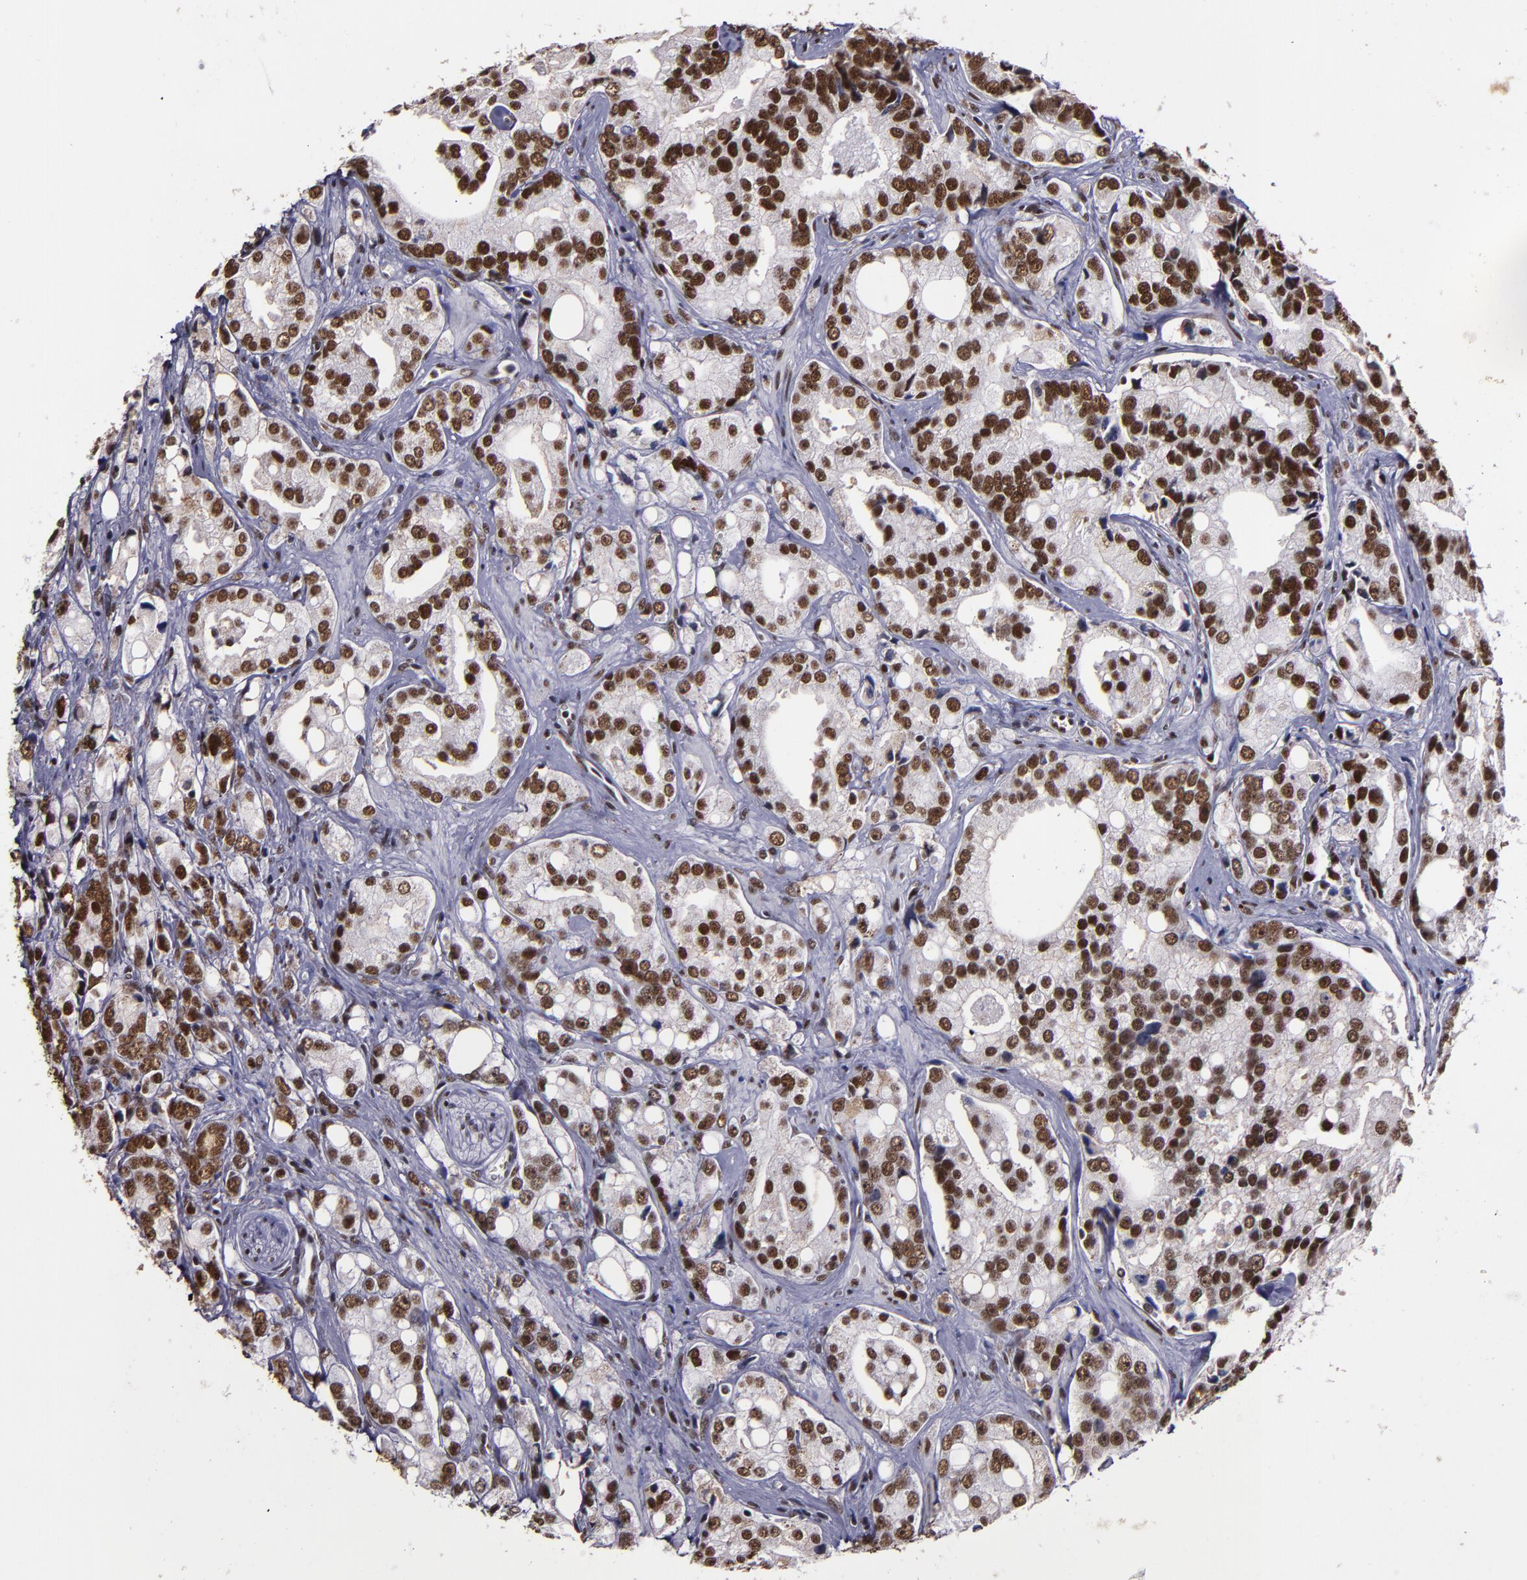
{"staining": {"intensity": "strong", "quantity": ">75%", "location": "nuclear"}, "tissue": "prostate cancer", "cell_type": "Tumor cells", "image_type": "cancer", "snomed": [{"axis": "morphology", "description": "Adenocarcinoma, High grade"}, {"axis": "topography", "description": "Prostate"}], "caption": "Protein expression analysis of prostate cancer shows strong nuclear expression in about >75% of tumor cells.", "gene": "PPP4R3A", "patient": {"sex": "male", "age": 67}}